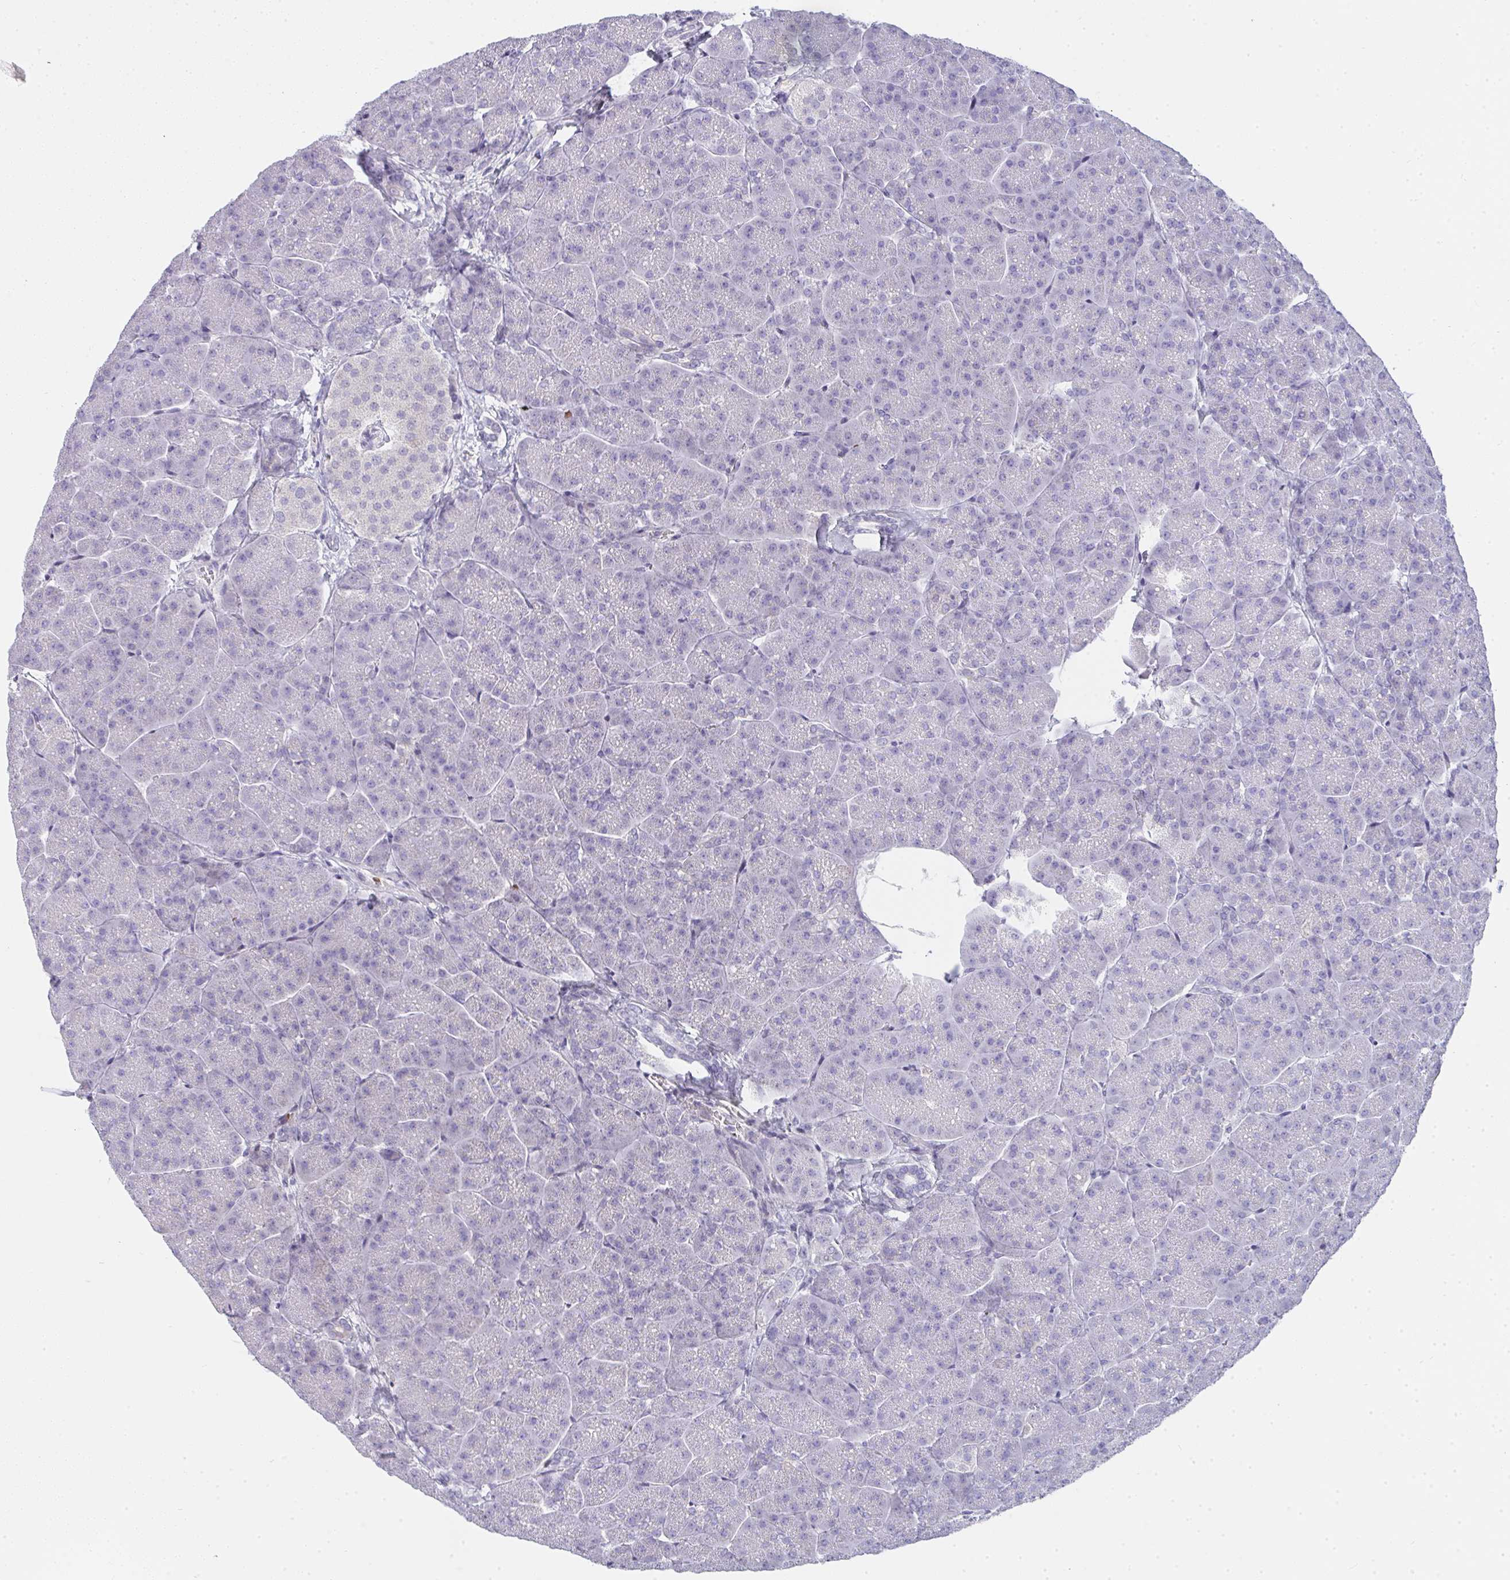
{"staining": {"intensity": "weak", "quantity": "<25%", "location": "cytoplasmic/membranous"}, "tissue": "pancreas", "cell_type": "Exocrine glandular cells", "image_type": "normal", "snomed": [{"axis": "morphology", "description": "Normal tissue, NOS"}, {"axis": "topography", "description": "Pancreas"}, {"axis": "topography", "description": "Peripheral nerve tissue"}], "caption": "High magnification brightfield microscopy of benign pancreas stained with DAB (brown) and counterstained with hematoxylin (blue): exocrine glandular cells show no significant positivity. (DAB immunohistochemistry with hematoxylin counter stain).", "gene": "ZNF182", "patient": {"sex": "male", "age": 54}}